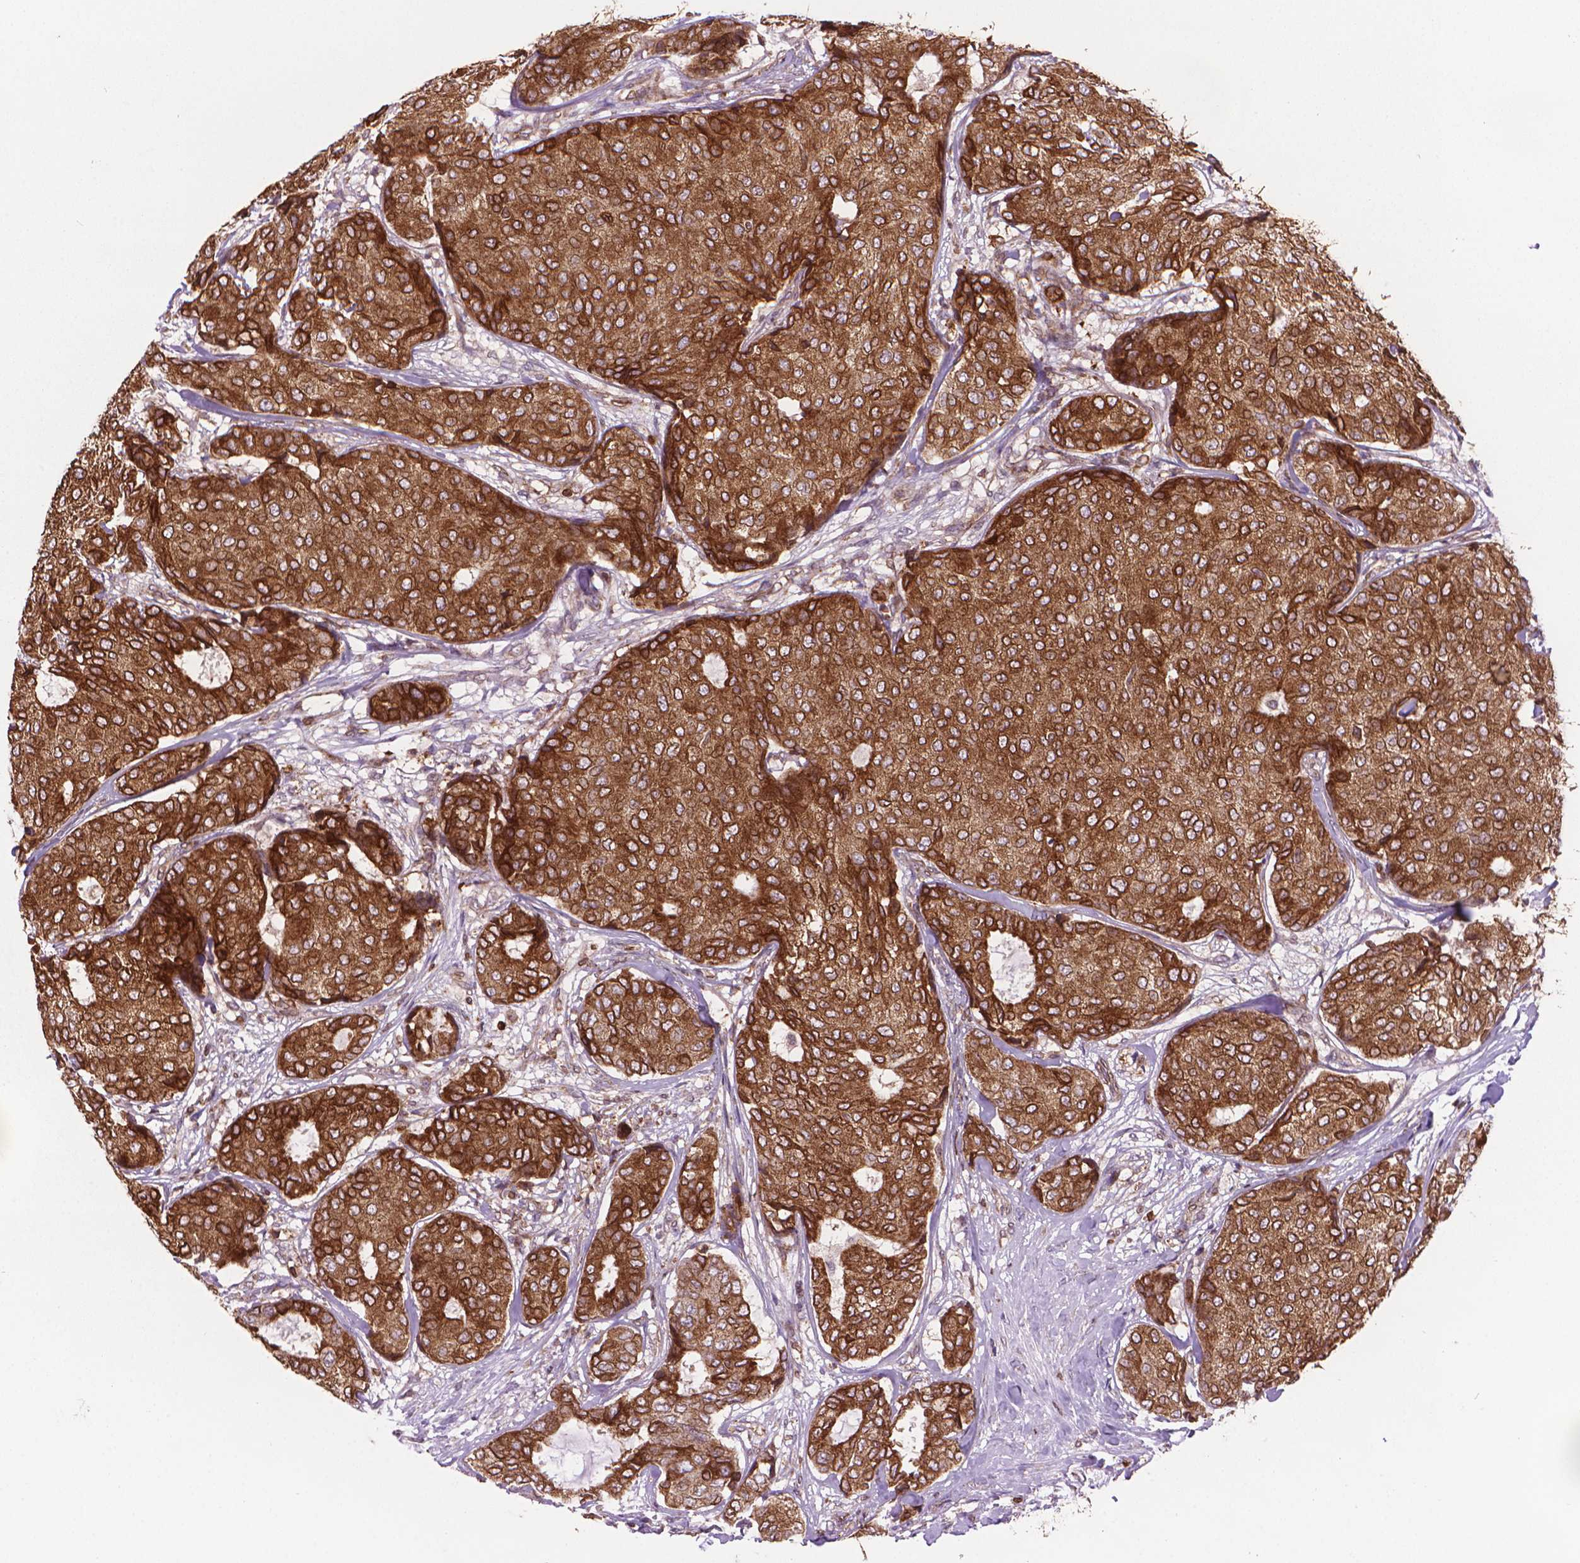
{"staining": {"intensity": "strong", "quantity": ">75%", "location": "cytoplasmic/membranous"}, "tissue": "breast cancer", "cell_type": "Tumor cells", "image_type": "cancer", "snomed": [{"axis": "morphology", "description": "Duct carcinoma"}, {"axis": "topography", "description": "Breast"}], "caption": "Strong cytoplasmic/membranous expression is appreciated in approximately >75% of tumor cells in infiltrating ductal carcinoma (breast).", "gene": "BCL2", "patient": {"sex": "female", "age": 75}}